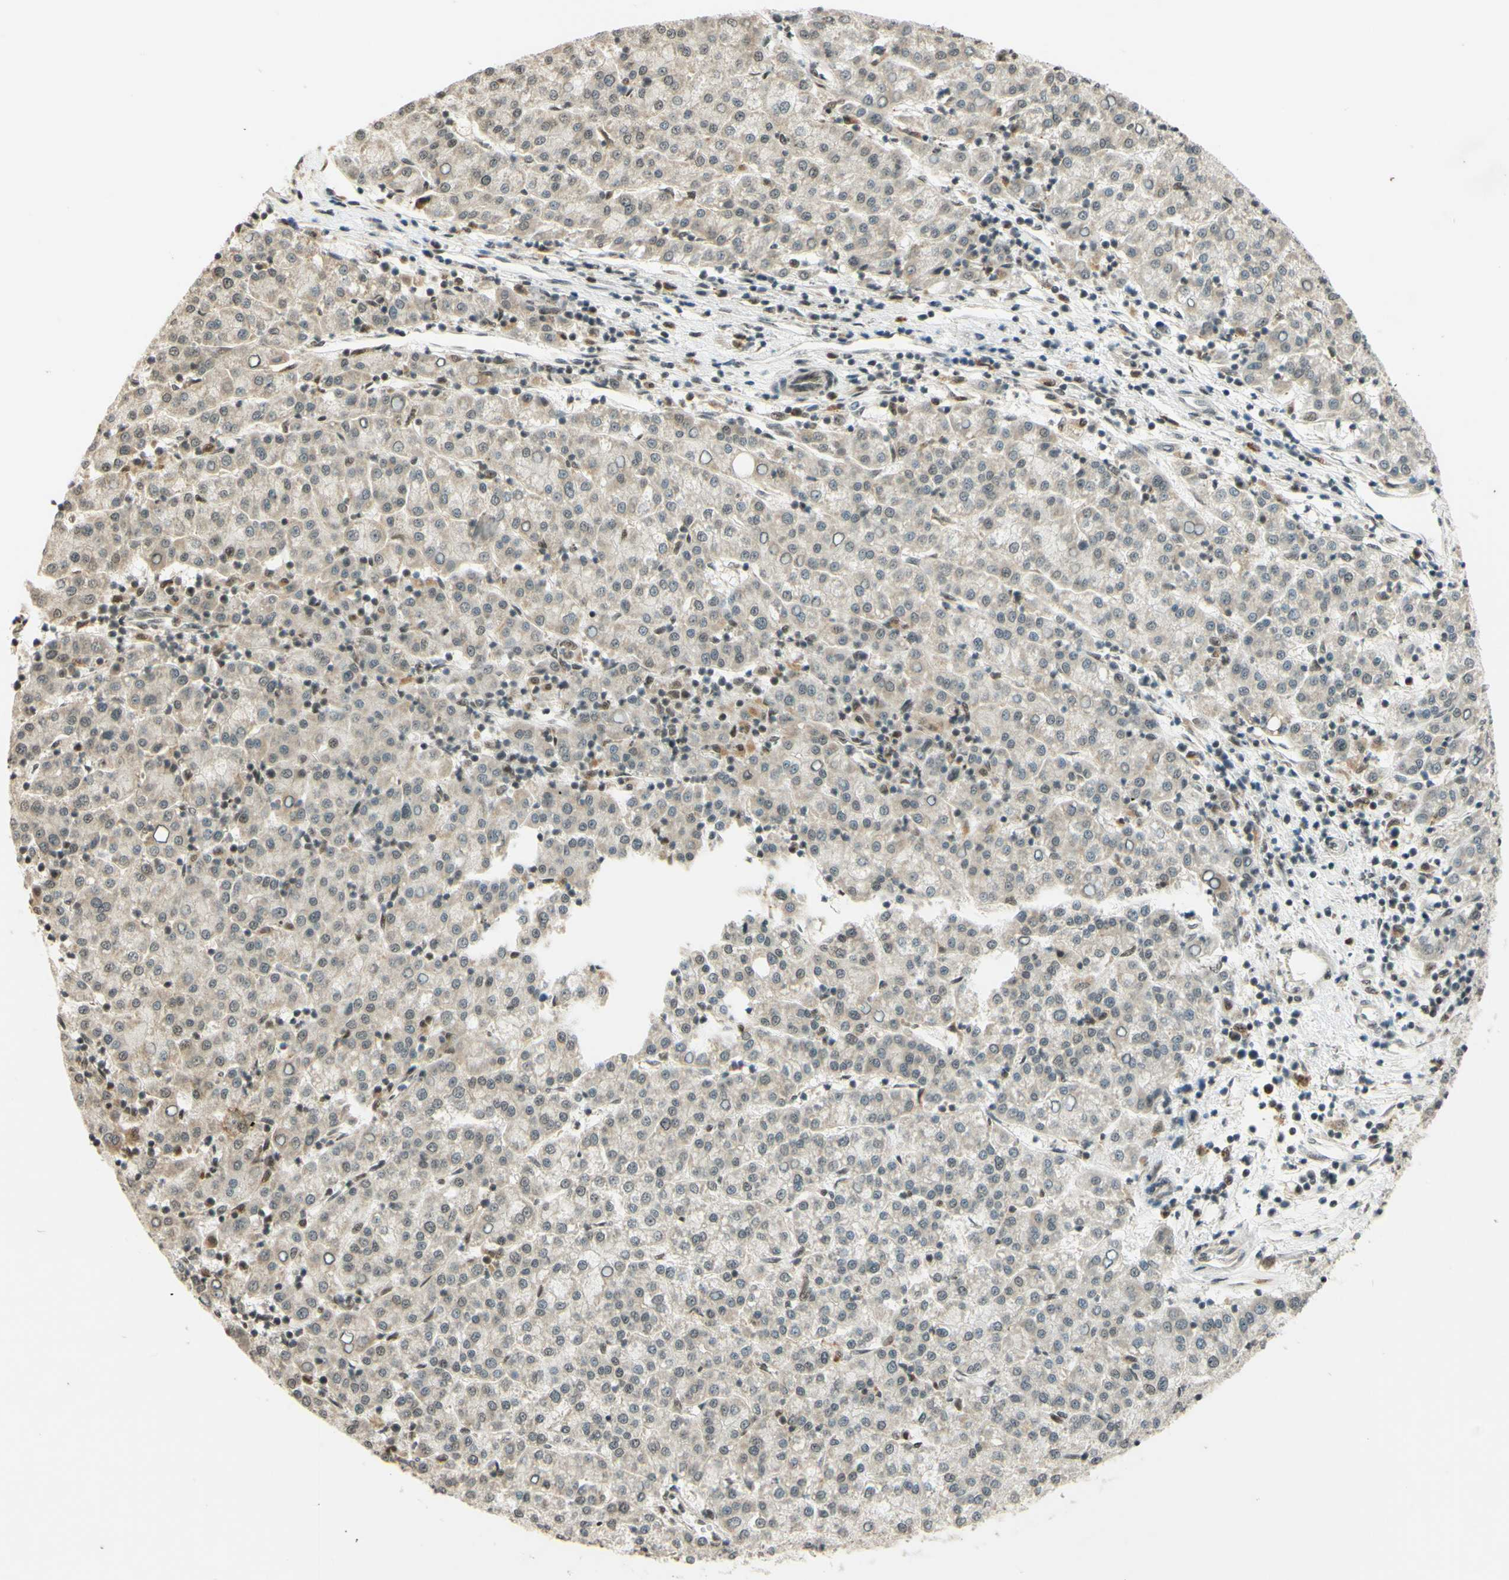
{"staining": {"intensity": "weak", "quantity": "<25%", "location": "cytoplasmic/membranous,nuclear"}, "tissue": "liver cancer", "cell_type": "Tumor cells", "image_type": "cancer", "snomed": [{"axis": "morphology", "description": "Carcinoma, Hepatocellular, NOS"}, {"axis": "topography", "description": "Liver"}], "caption": "Immunohistochemistry histopathology image of neoplastic tissue: hepatocellular carcinoma (liver) stained with DAB demonstrates no significant protein expression in tumor cells. Nuclei are stained in blue.", "gene": "SMARCB1", "patient": {"sex": "female", "age": 58}}